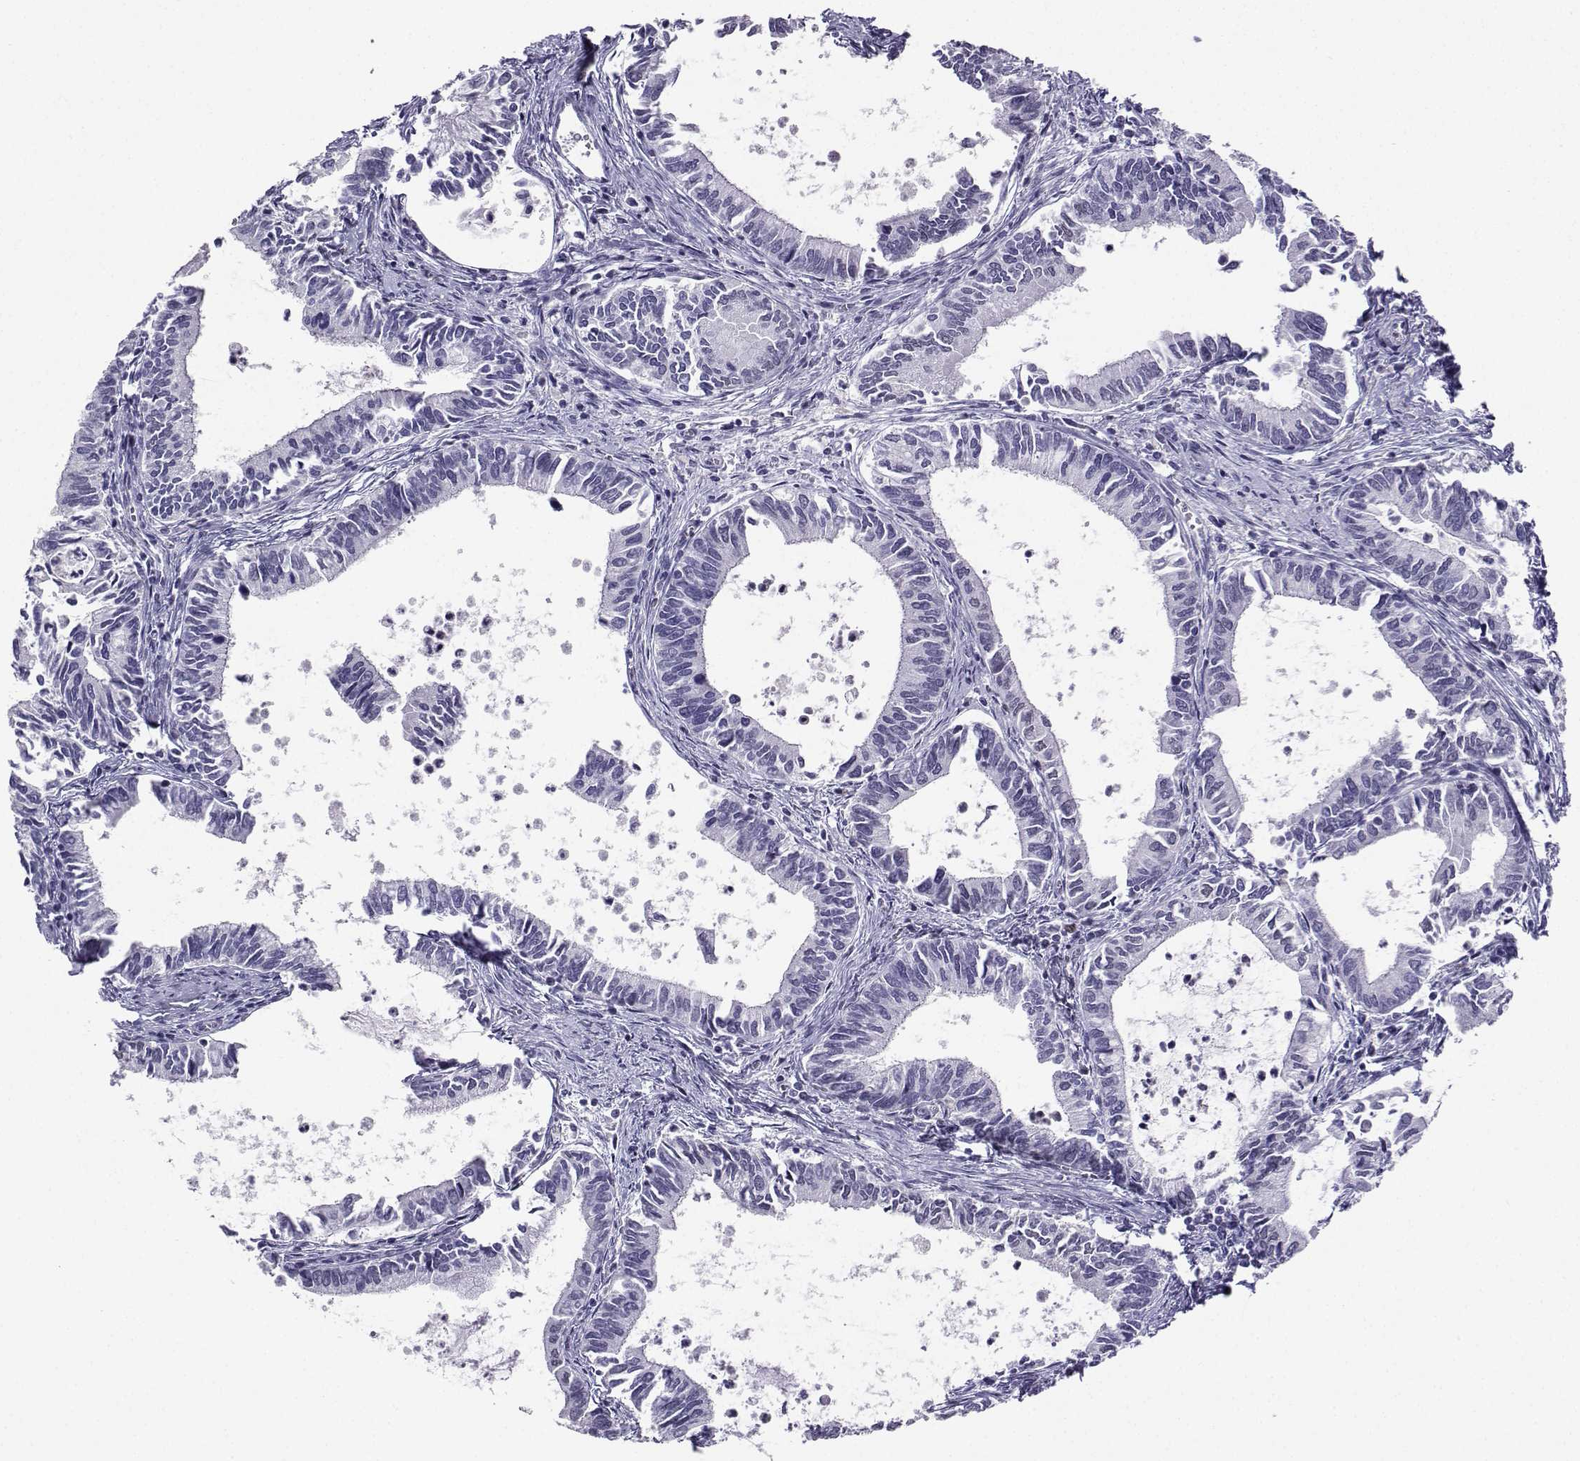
{"staining": {"intensity": "negative", "quantity": "none", "location": "none"}, "tissue": "cervical cancer", "cell_type": "Tumor cells", "image_type": "cancer", "snomed": [{"axis": "morphology", "description": "Adenocarcinoma, NOS"}, {"axis": "topography", "description": "Cervix"}], "caption": "An image of cervical adenocarcinoma stained for a protein exhibits no brown staining in tumor cells.", "gene": "TEDC2", "patient": {"sex": "female", "age": 42}}